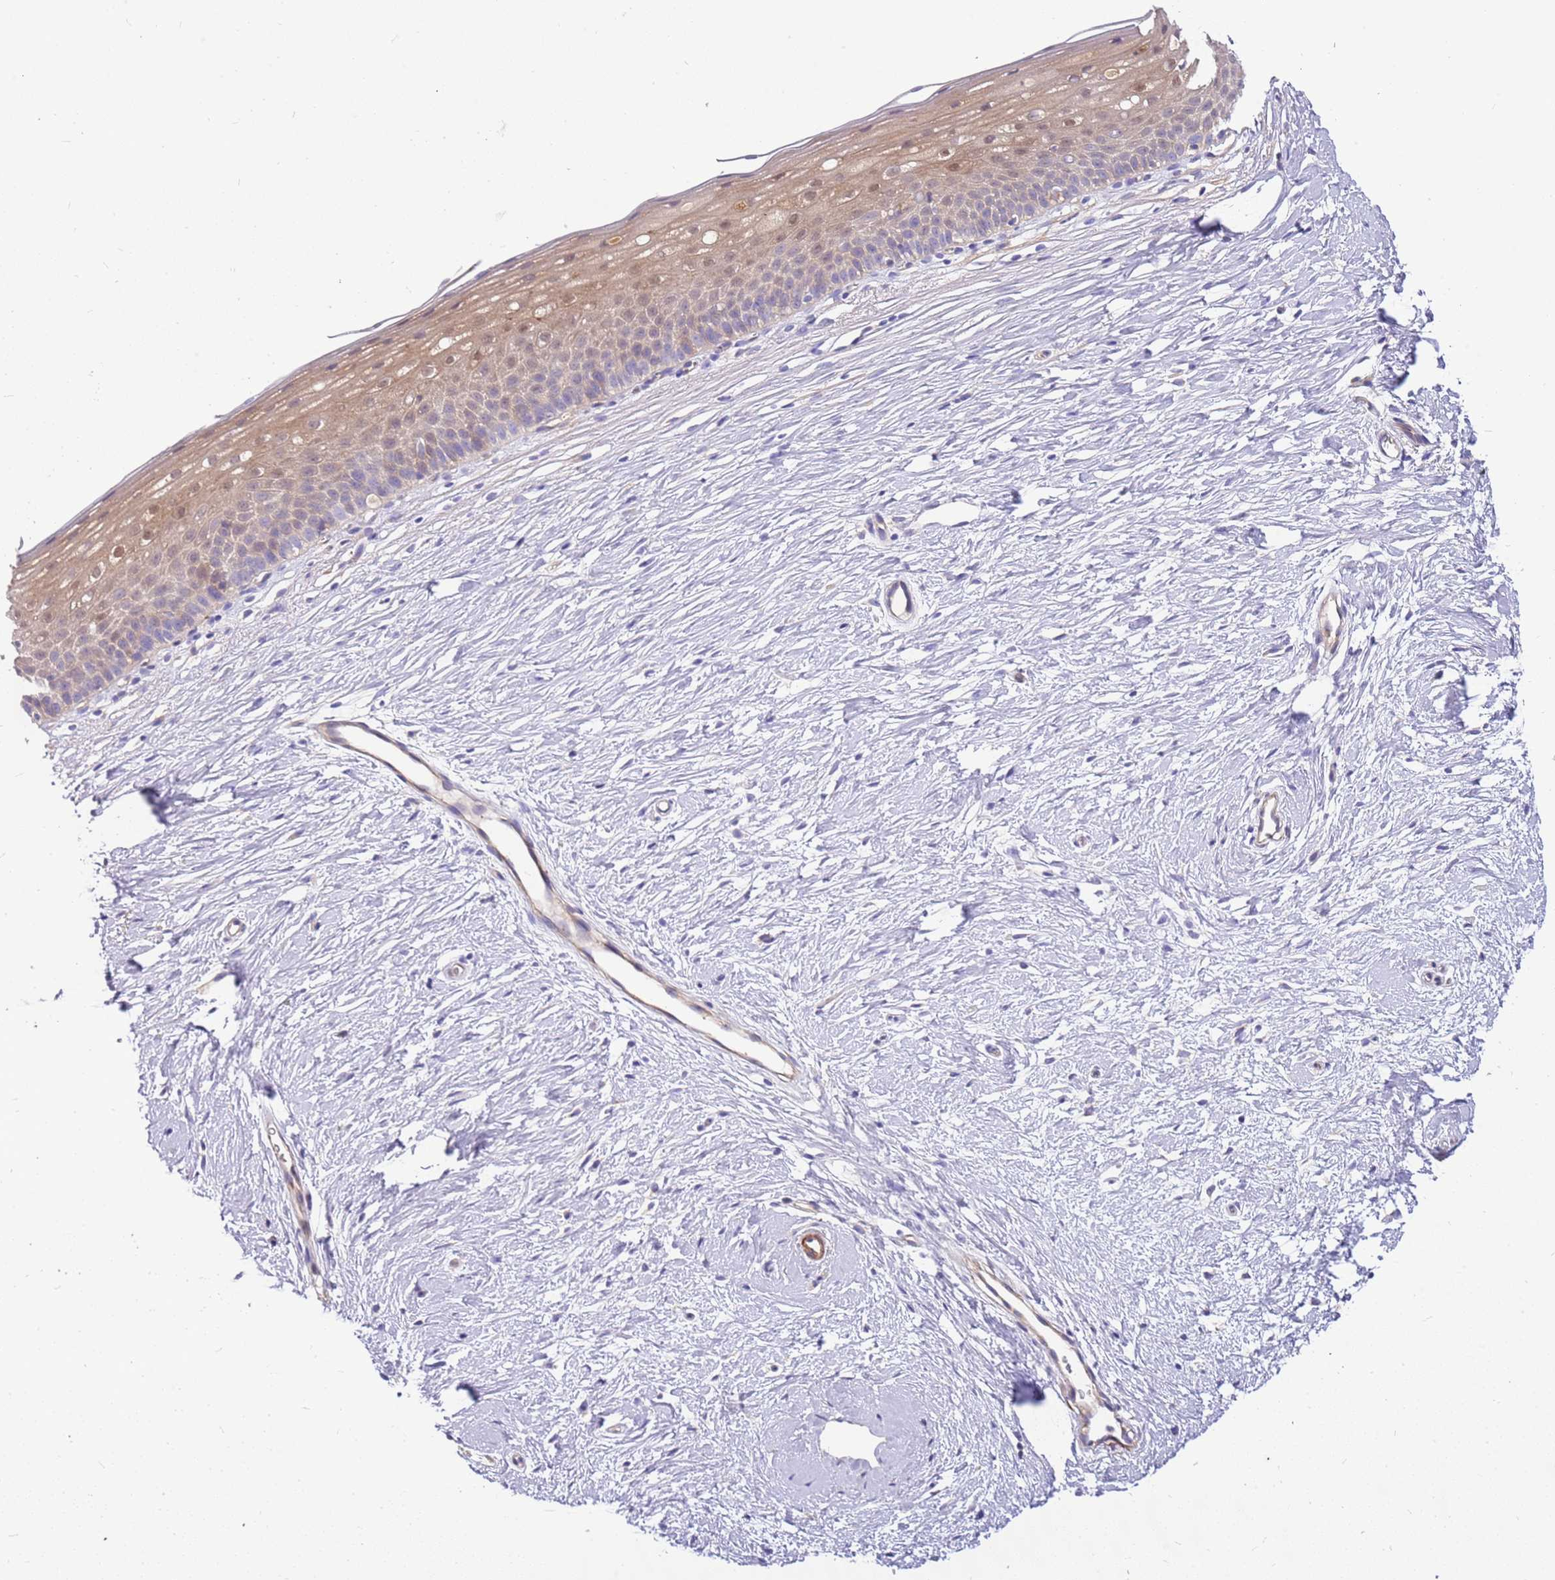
{"staining": {"intensity": "negative", "quantity": "none", "location": "none"}, "tissue": "cervix", "cell_type": "Glandular cells", "image_type": "normal", "snomed": [{"axis": "morphology", "description": "Normal tissue, NOS"}, {"axis": "topography", "description": "Cervix"}], "caption": "A histopathology image of human cervix is negative for staining in glandular cells. The staining is performed using DAB brown chromogen with nuclei counter-stained in using hematoxylin.", "gene": "MVD", "patient": {"sex": "female", "age": 57}}